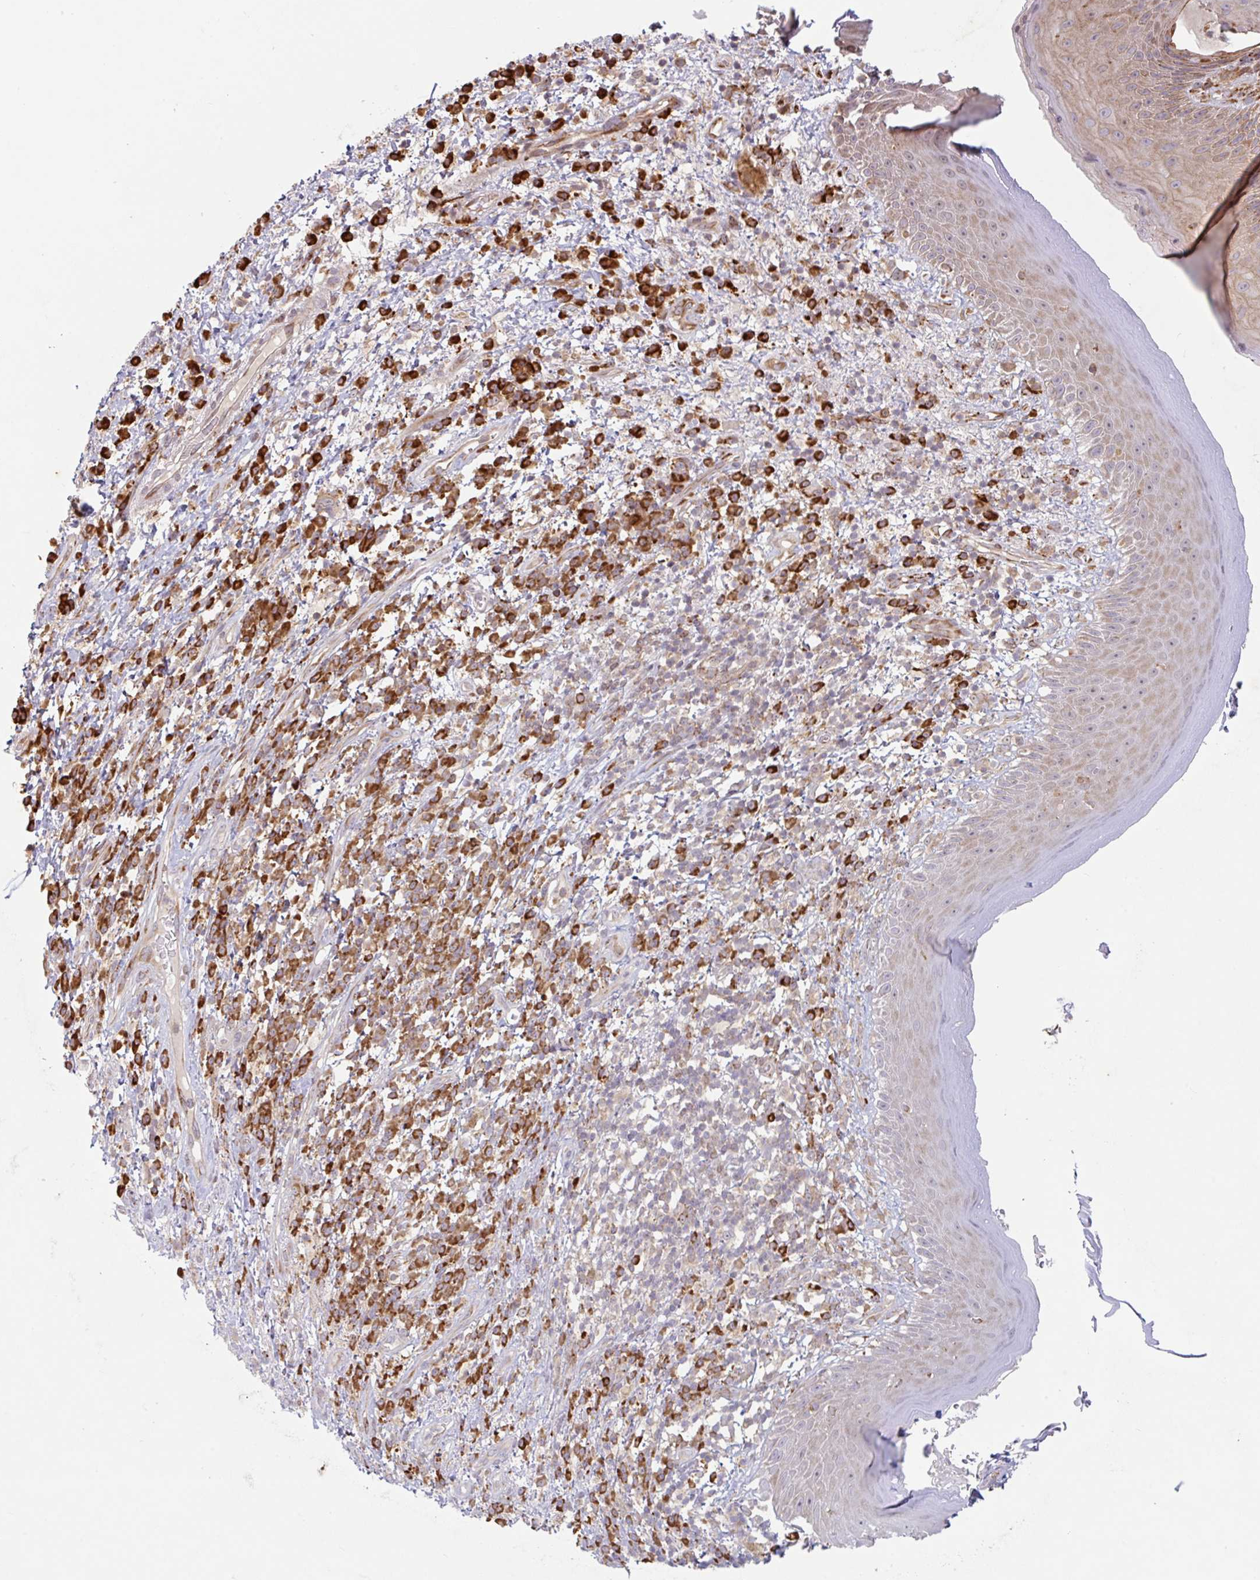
{"staining": {"intensity": "weak", "quantity": "25%-75%", "location": "cytoplasmic/membranous"}, "tissue": "skin", "cell_type": "Epidermal cells", "image_type": "normal", "snomed": [{"axis": "morphology", "description": "Normal tissue, NOS"}, {"axis": "topography", "description": "Anal"}], "caption": "DAB immunohistochemical staining of normal skin demonstrates weak cytoplasmic/membranous protein staining in about 25%-75% of epidermal cells.", "gene": "RIT1", "patient": {"sex": "male", "age": 78}}